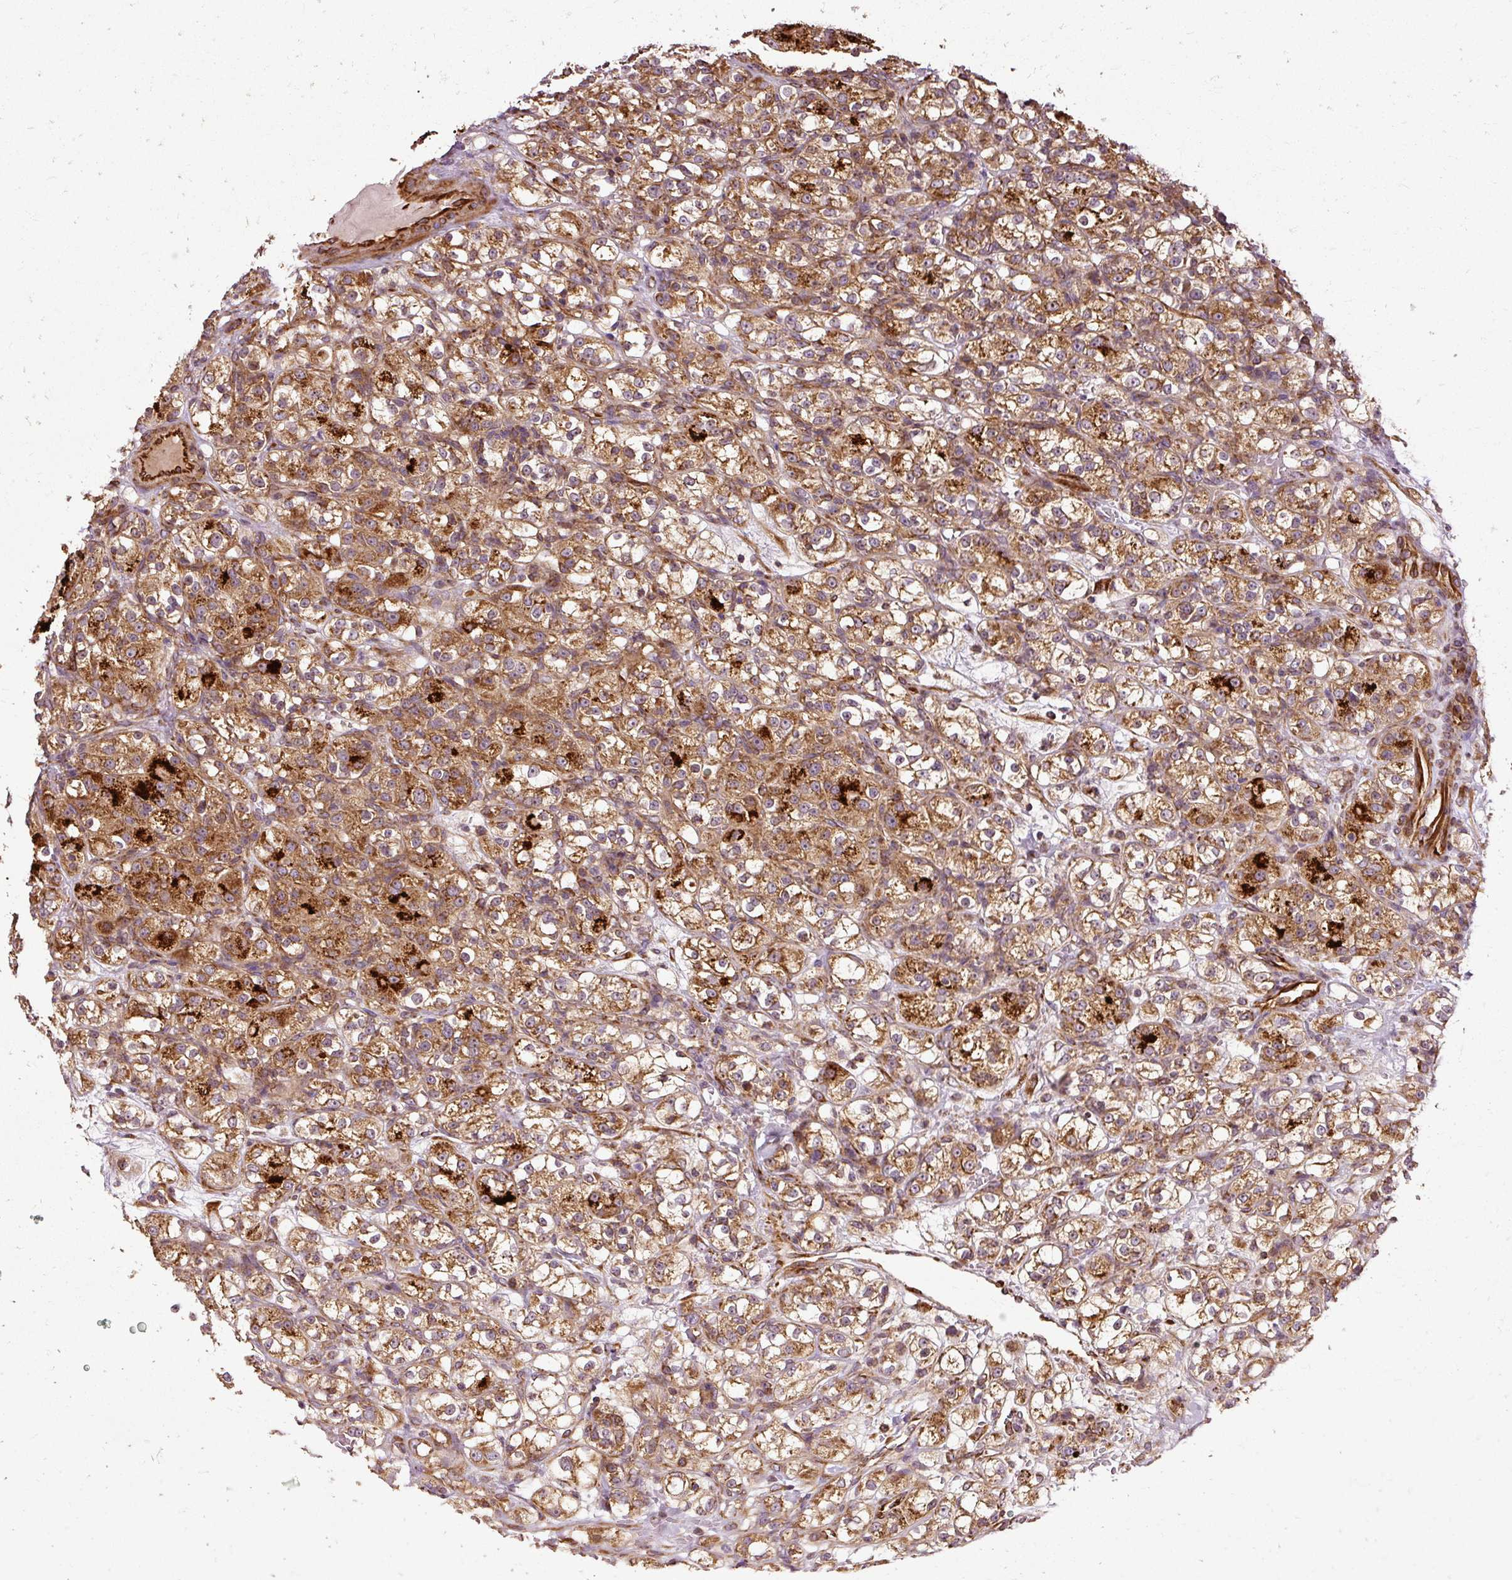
{"staining": {"intensity": "strong", "quantity": ">75%", "location": "cytoplasmic/membranous"}, "tissue": "renal cancer", "cell_type": "Tumor cells", "image_type": "cancer", "snomed": [{"axis": "morphology", "description": "Normal tissue, NOS"}, {"axis": "morphology", "description": "Adenocarcinoma, NOS"}, {"axis": "topography", "description": "Kidney"}], "caption": "A brown stain shows strong cytoplasmic/membranous positivity of a protein in renal cancer (adenocarcinoma) tumor cells.", "gene": "ISCU", "patient": {"sex": "male", "age": 61}}